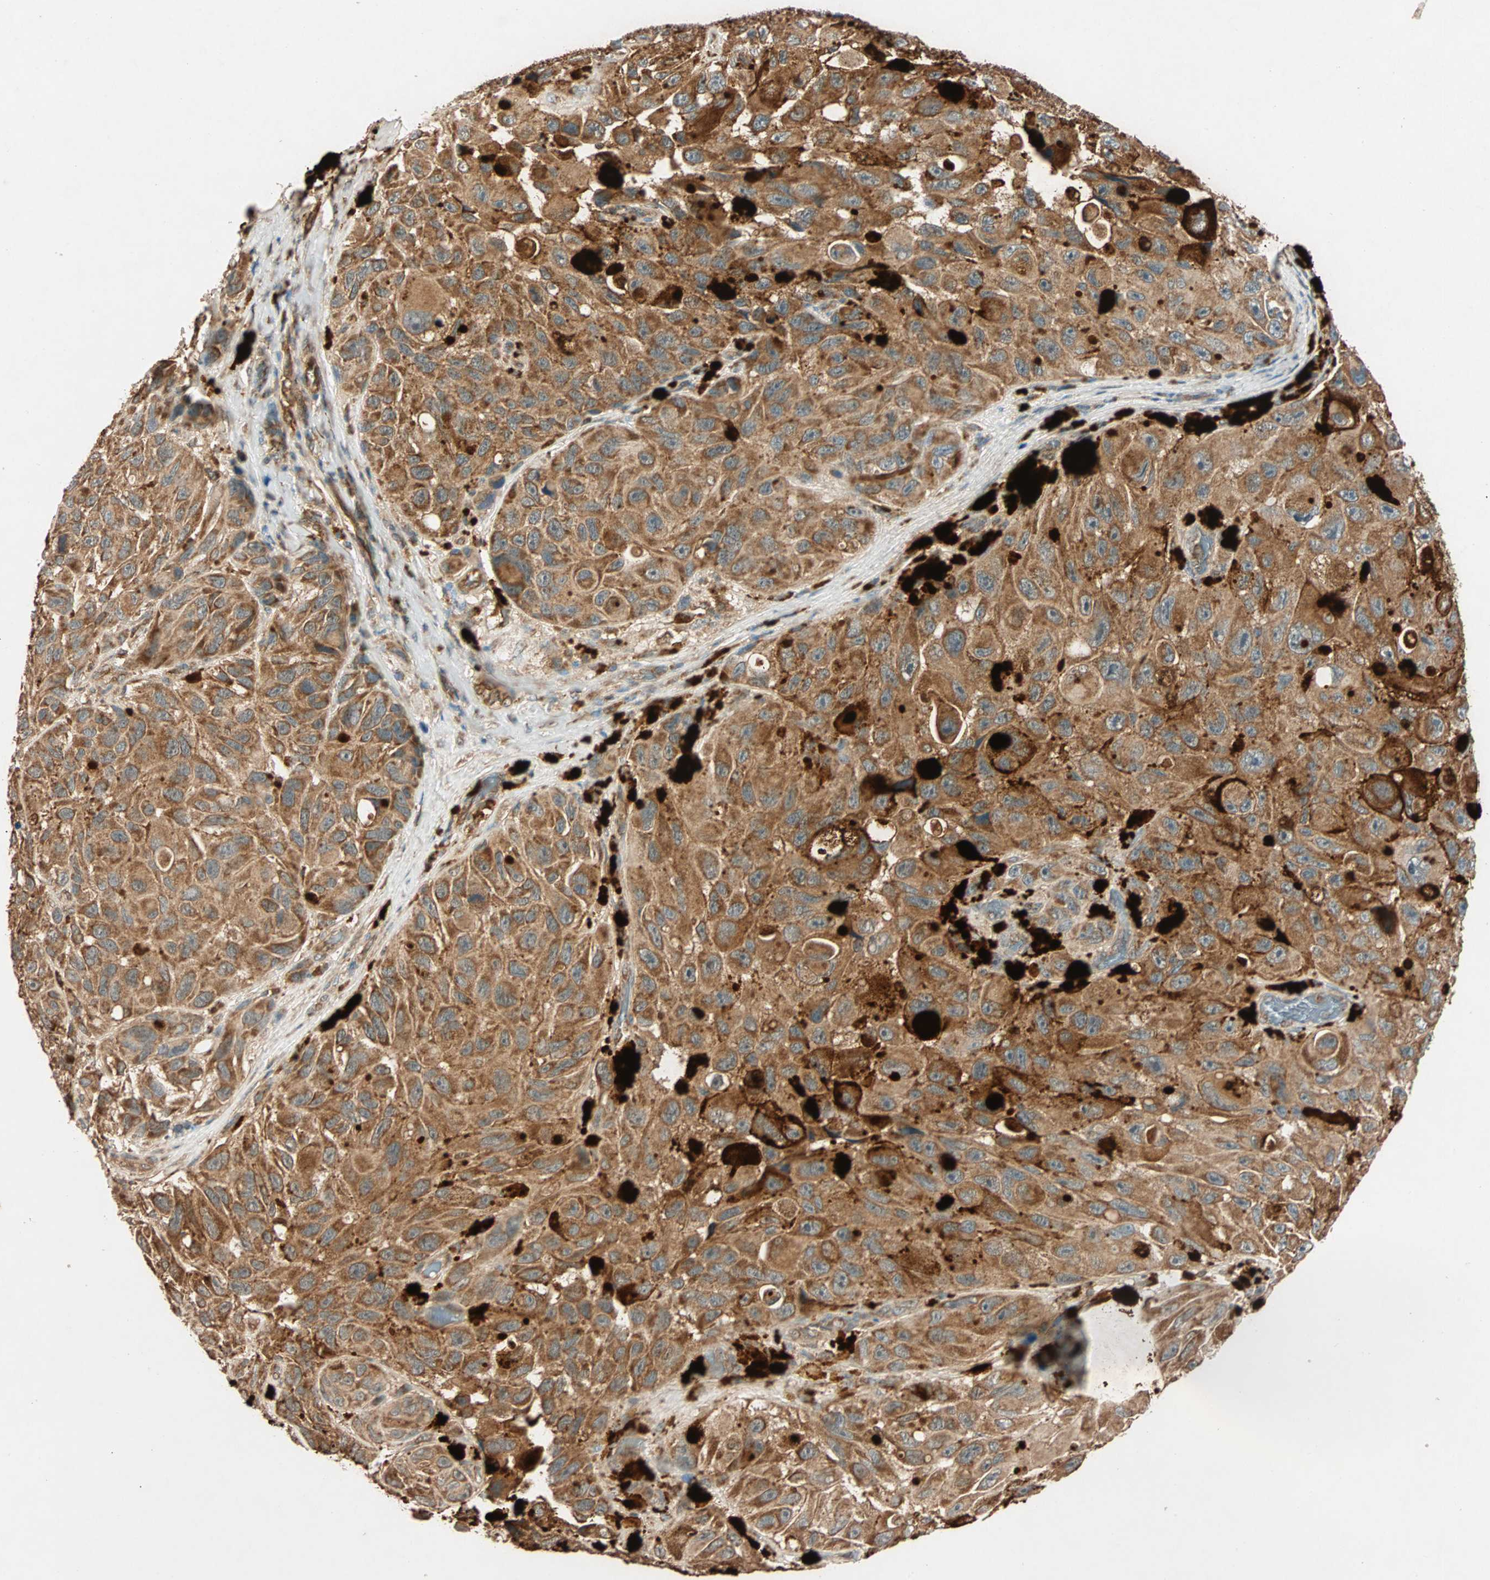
{"staining": {"intensity": "strong", "quantity": ">75%", "location": "cytoplasmic/membranous"}, "tissue": "melanoma", "cell_type": "Tumor cells", "image_type": "cancer", "snomed": [{"axis": "morphology", "description": "Malignant melanoma, NOS"}, {"axis": "topography", "description": "Skin"}], "caption": "Melanoma was stained to show a protein in brown. There is high levels of strong cytoplasmic/membranous positivity in about >75% of tumor cells. The staining was performed using DAB to visualize the protein expression in brown, while the nuclei were stained in blue with hematoxylin (Magnification: 20x).", "gene": "MAPK1", "patient": {"sex": "female", "age": 73}}